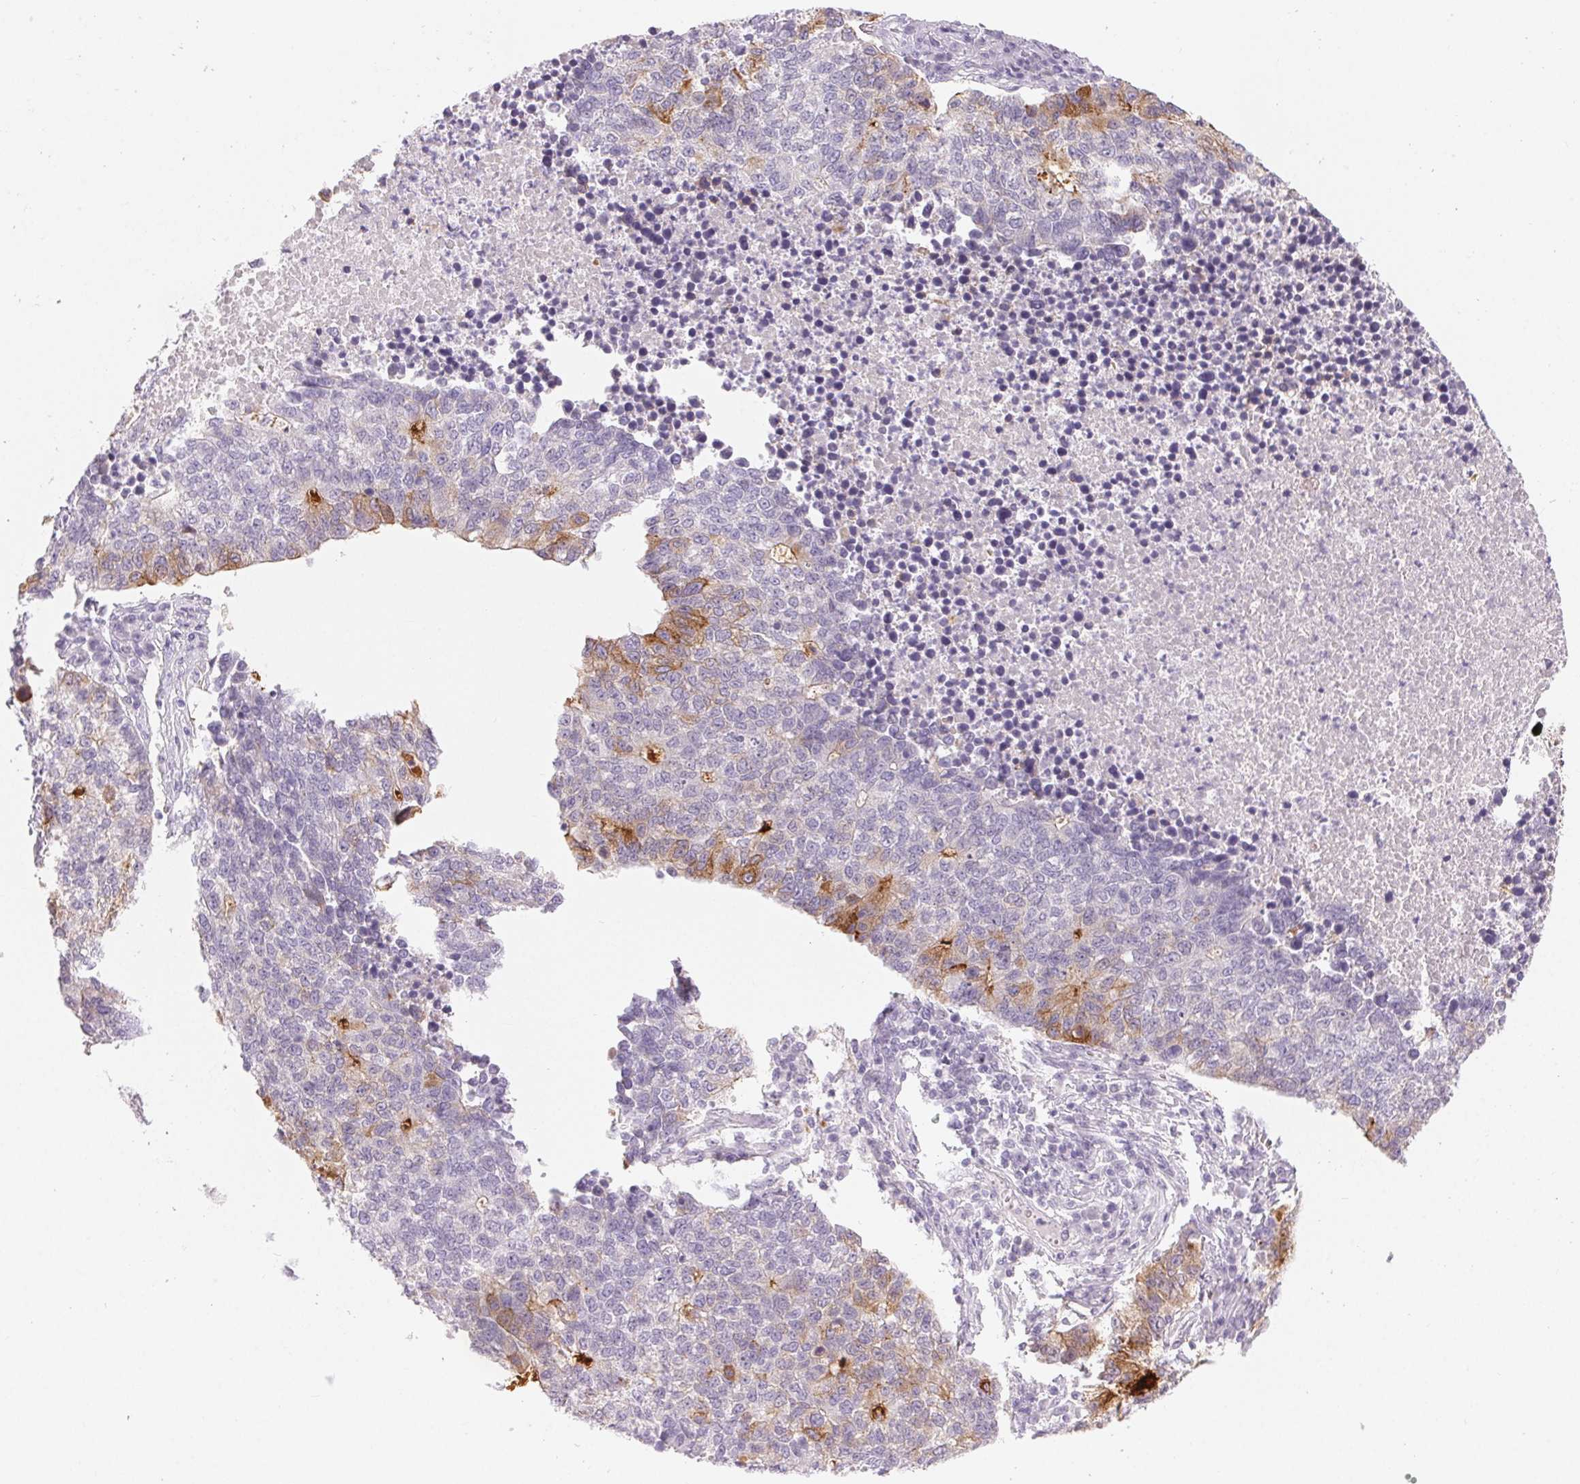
{"staining": {"intensity": "moderate", "quantity": "<25%", "location": "cytoplasmic/membranous"}, "tissue": "lung cancer", "cell_type": "Tumor cells", "image_type": "cancer", "snomed": [{"axis": "morphology", "description": "Adenocarcinoma, NOS"}, {"axis": "topography", "description": "Lung"}], "caption": "This is a photomicrograph of immunohistochemistry (IHC) staining of adenocarcinoma (lung), which shows moderate positivity in the cytoplasmic/membranous of tumor cells.", "gene": "SFTPD", "patient": {"sex": "male", "age": 57}}